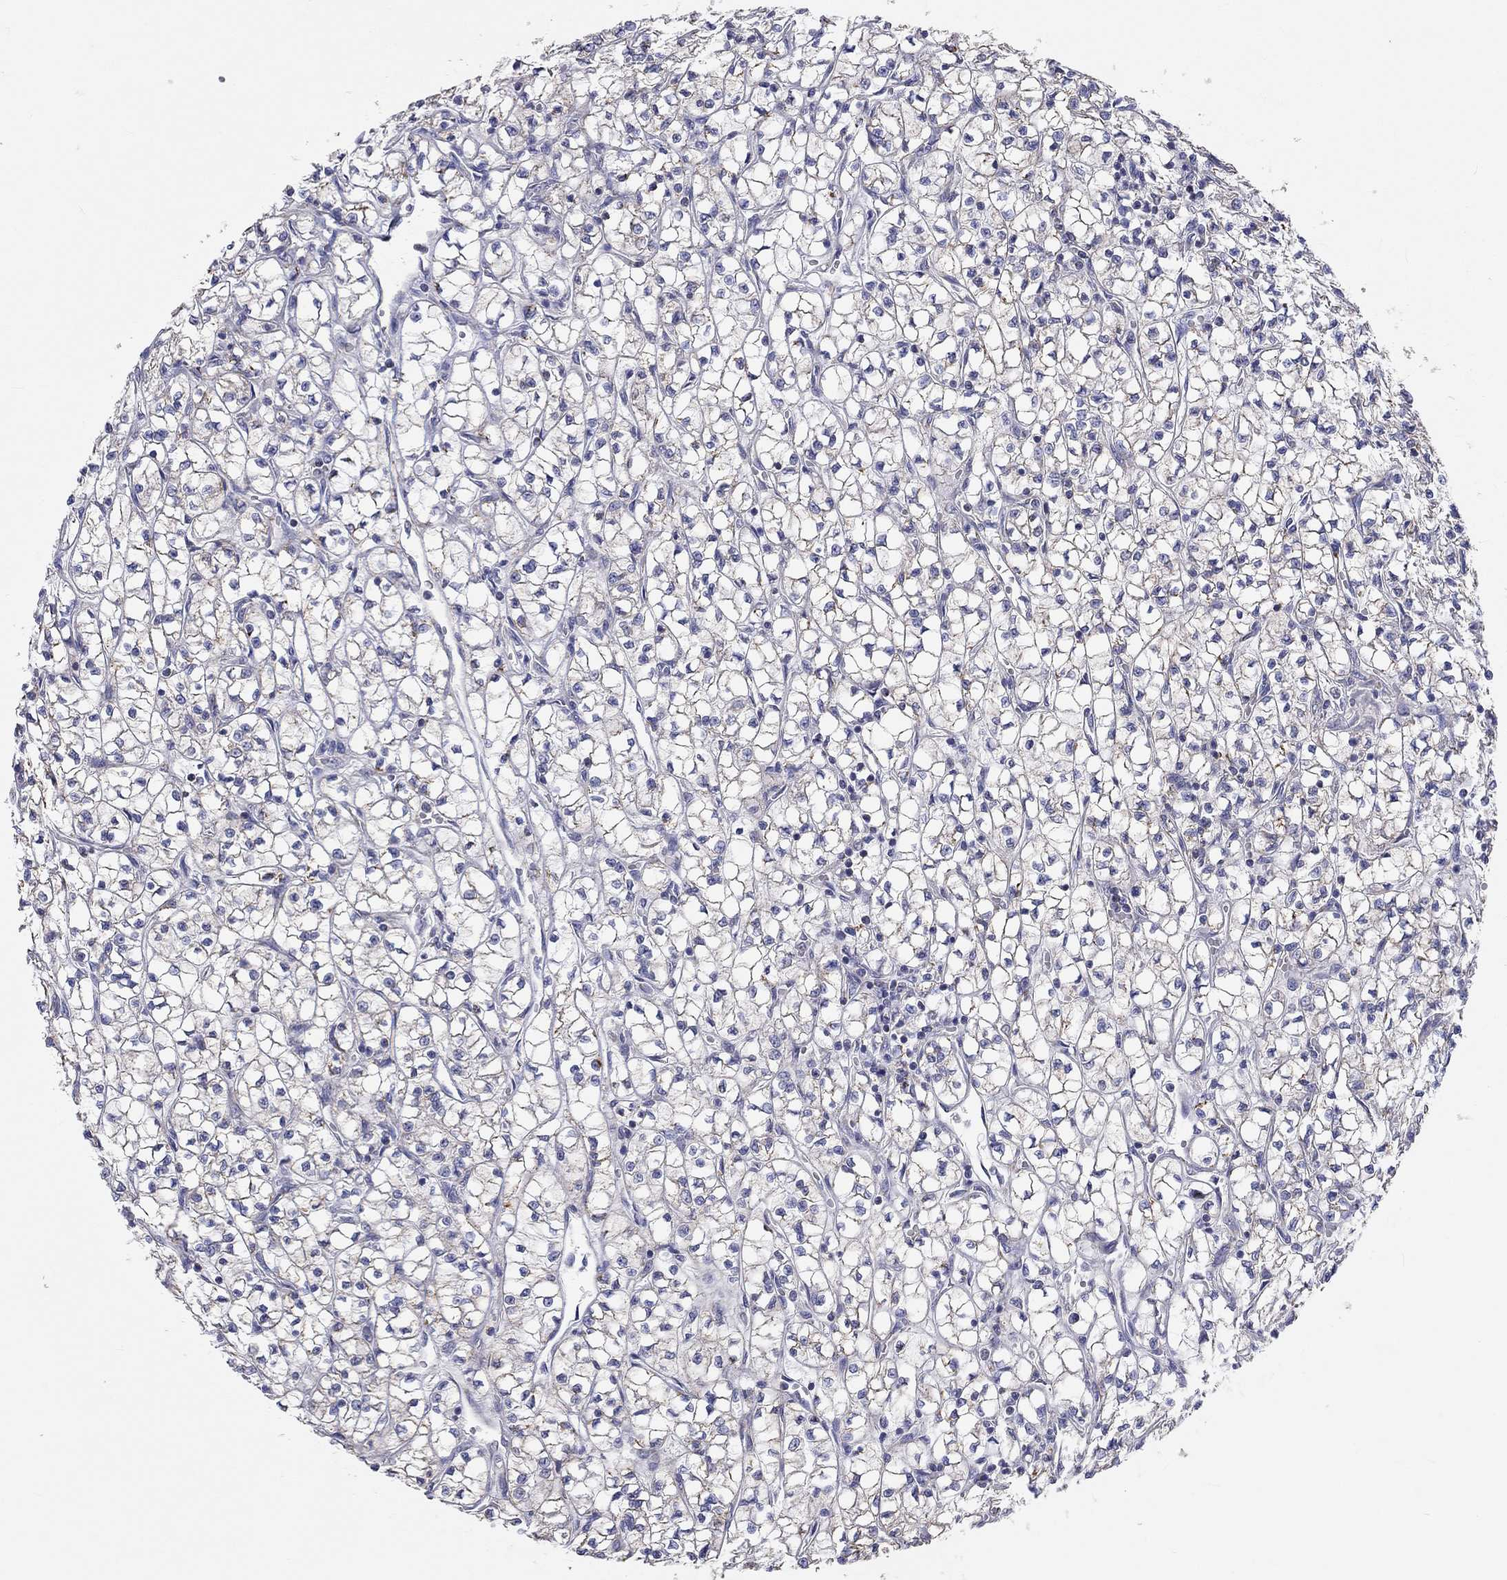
{"staining": {"intensity": "negative", "quantity": "none", "location": "none"}, "tissue": "renal cancer", "cell_type": "Tumor cells", "image_type": "cancer", "snomed": [{"axis": "morphology", "description": "Adenocarcinoma, NOS"}, {"axis": "topography", "description": "Kidney"}], "caption": "DAB (3,3'-diaminobenzidine) immunohistochemical staining of human renal cancer (adenocarcinoma) displays no significant expression in tumor cells. (Brightfield microscopy of DAB IHC at high magnification).", "gene": "RCAN1", "patient": {"sex": "female", "age": 64}}